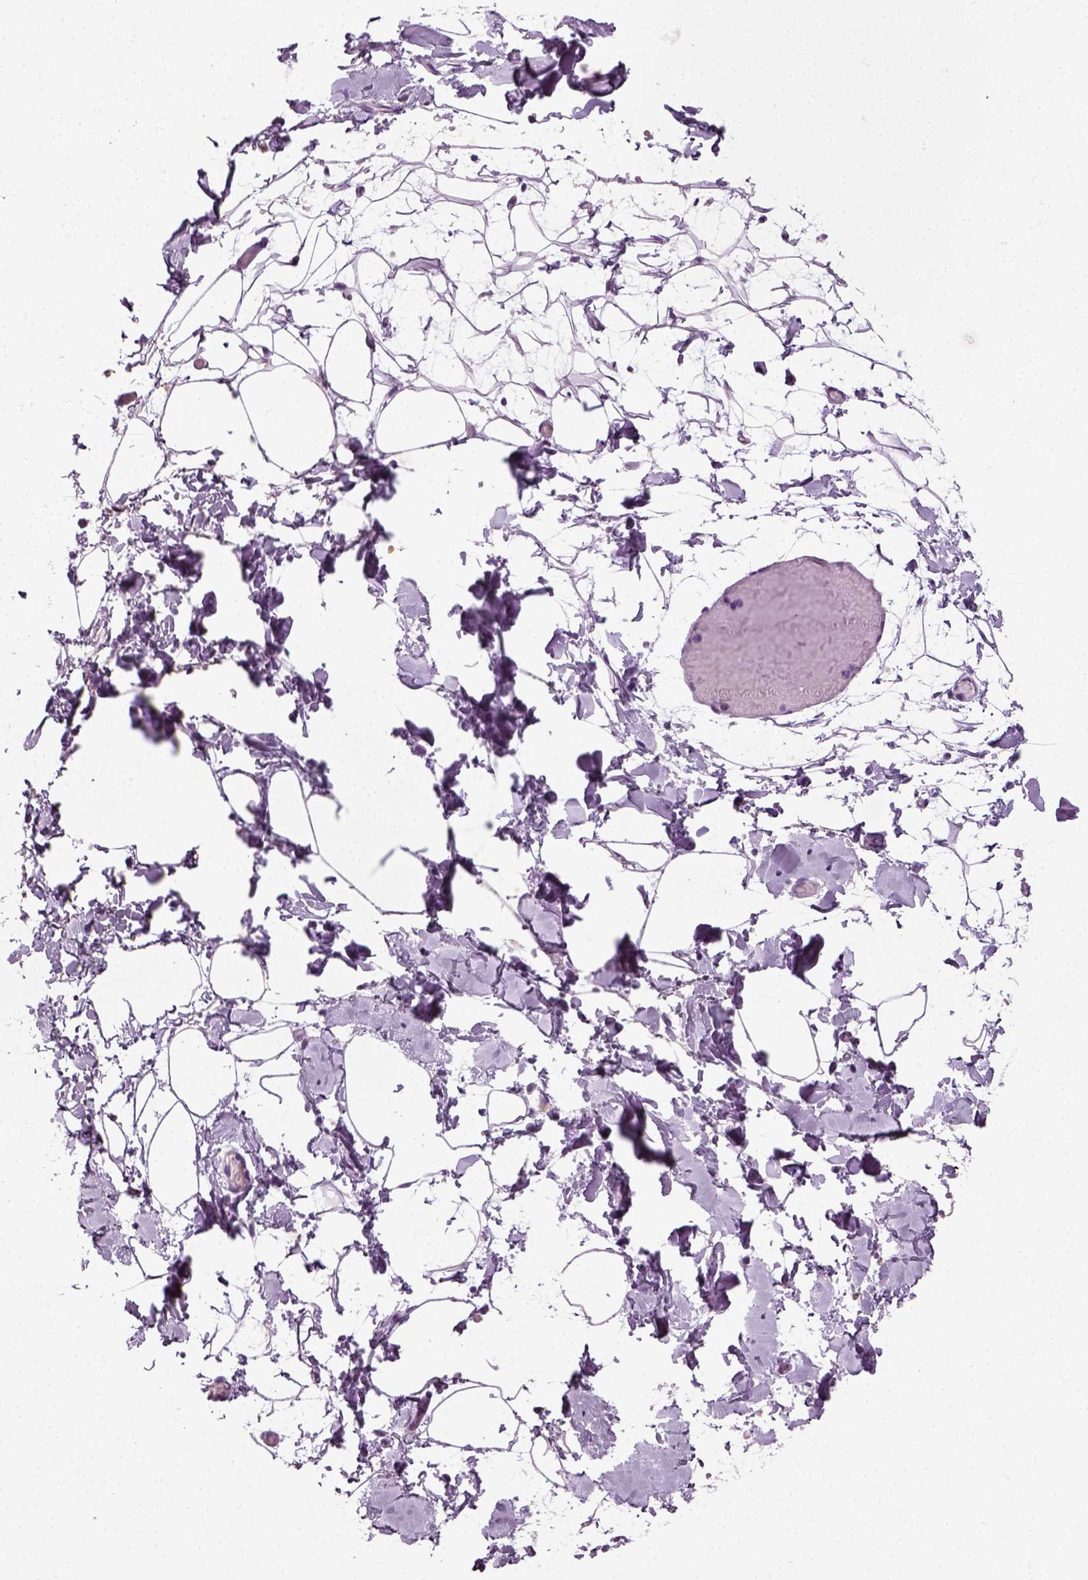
{"staining": {"intensity": "negative", "quantity": "none", "location": "none"}, "tissue": "adipose tissue", "cell_type": "Adipocytes", "image_type": "normal", "snomed": [{"axis": "morphology", "description": "Normal tissue, NOS"}, {"axis": "topography", "description": "Gallbladder"}, {"axis": "topography", "description": "Peripheral nerve tissue"}], "caption": "A photomicrograph of adipose tissue stained for a protein displays no brown staining in adipocytes.", "gene": "SPATA31E1", "patient": {"sex": "female", "age": 45}}